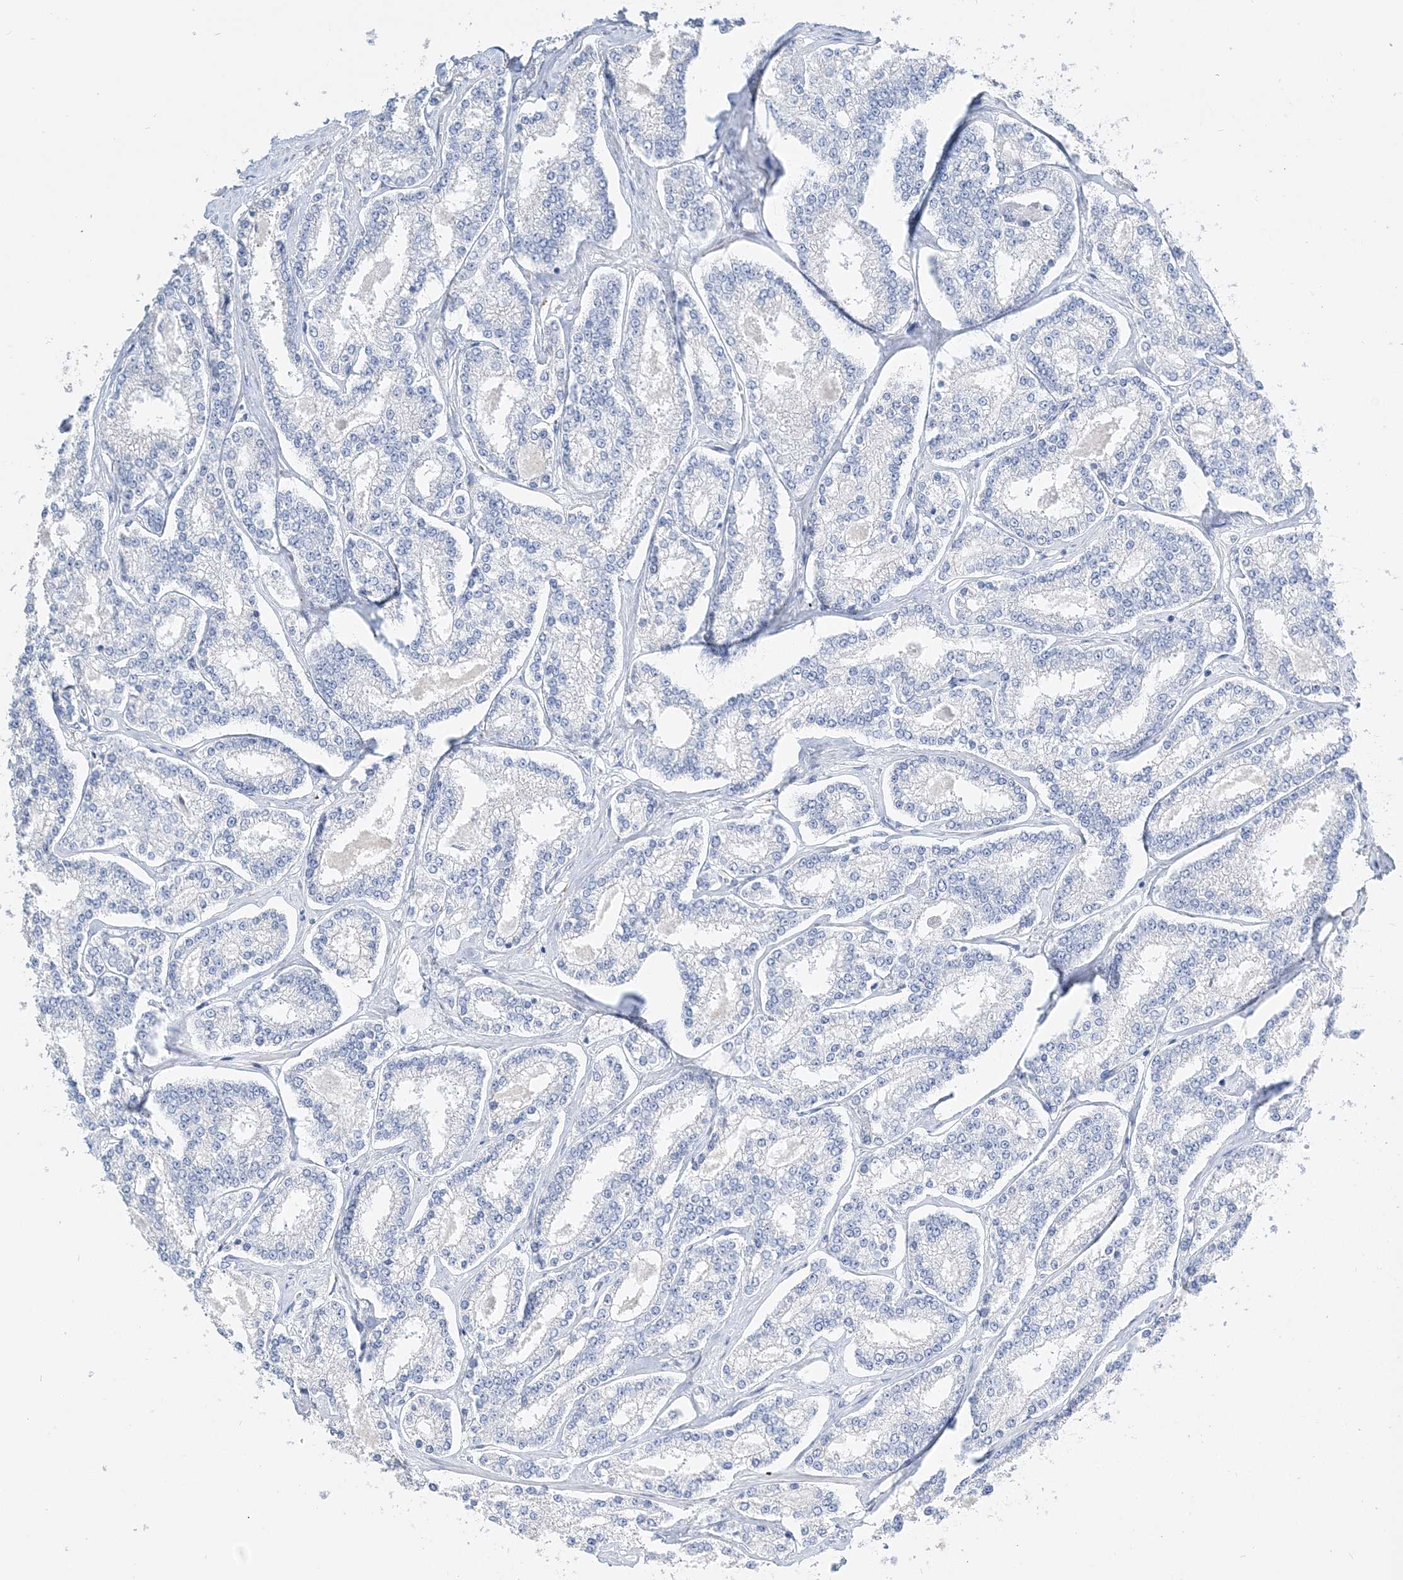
{"staining": {"intensity": "negative", "quantity": "none", "location": "none"}, "tissue": "prostate cancer", "cell_type": "Tumor cells", "image_type": "cancer", "snomed": [{"axis": "morphology", "description": "Normal tissue, NOS"}, {"axis": "morphology", "description": "Adenocarcinoma, High grade"}, {"axis": "topography", "description": "Prostate"}], "caption": "This is a image of IHC staining of high-grade adenocarcinoma (prostate), which shows no positivity in tumor cells. The staining is performed using DAB (3,3'-diaminobenzidine) brown chromogen with nuclei counter-stained in using hematoxylin.", "gene": "TSPYL6", "patient": {"sex": "male", "age": 83}}